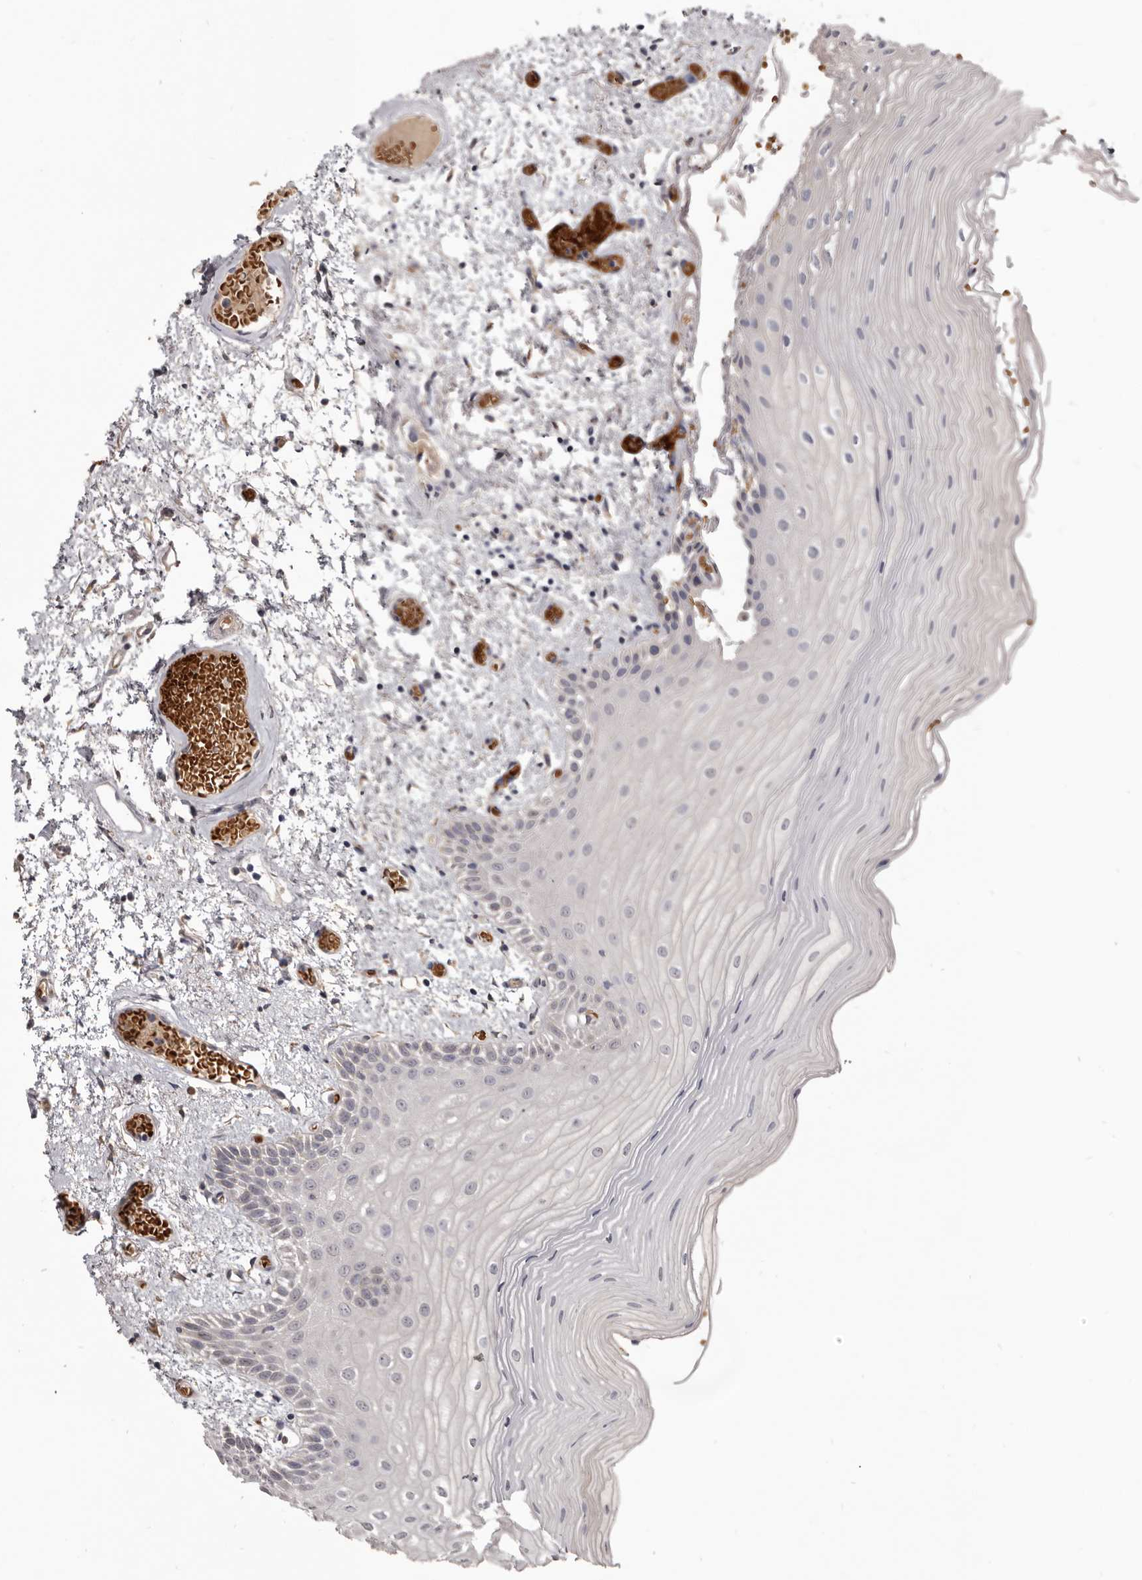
{"staining": {"intensity": "negative", "quantity": "none", "location": "none"}, "tissue": "oral mucosa", "cell_type": "Squamous epithelial cells", "image_type": "normal", "snomed": [{"axis": "morphology", "description": "Normal tissue, NOS"}, {"axis": "topography", "description": "Oral tissue"}], "caption": "A micrograph of human oral mucosa is negative for staining in squamous epithelial cells. (Immunohistochemistry (ihc), brightfield microscopy, high magnification).", "gene": "NENF", "patient": {"sex": "male", "age": 52}}